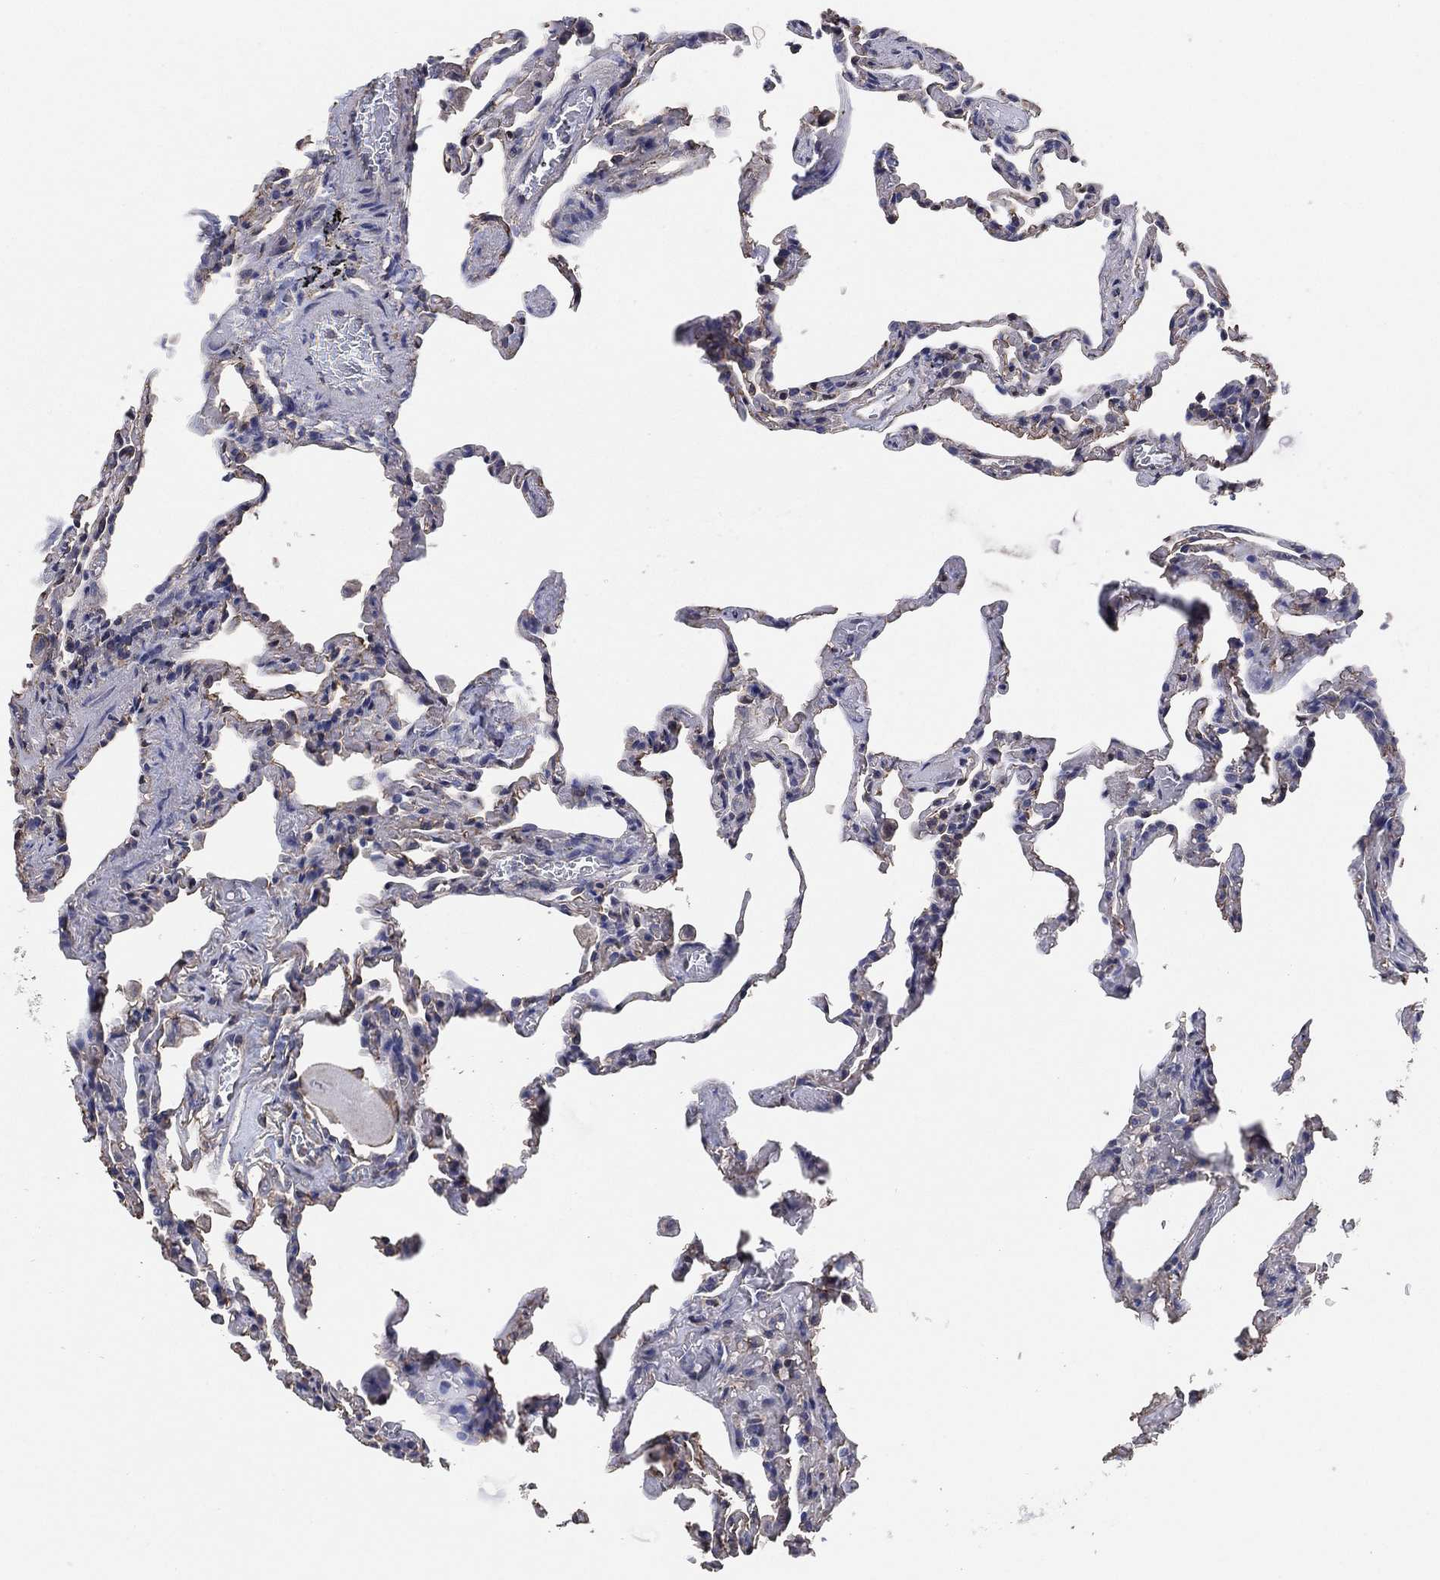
{"staining": {"intensity": "moderate", "quantity": "<25%", "location": "cytoplasmic/membranous"}, "tissue": "lung", "cell_type": "Alveolar cells", "image_type": "normal", "snomed": [{"axis": "morphology", "description": "Normal tissue, NOS"}, {"axis": "topography", "description": "Lung"}], "caption": "This is a photomicrograph of immunohistochemistry (IHC) staining of unremarkable lung, which shows moderate positivity in the cytoplasmic/membranous of alveolar cells.", "gene": "KLK5", "patient": {"sex": "female", "age": 43}}